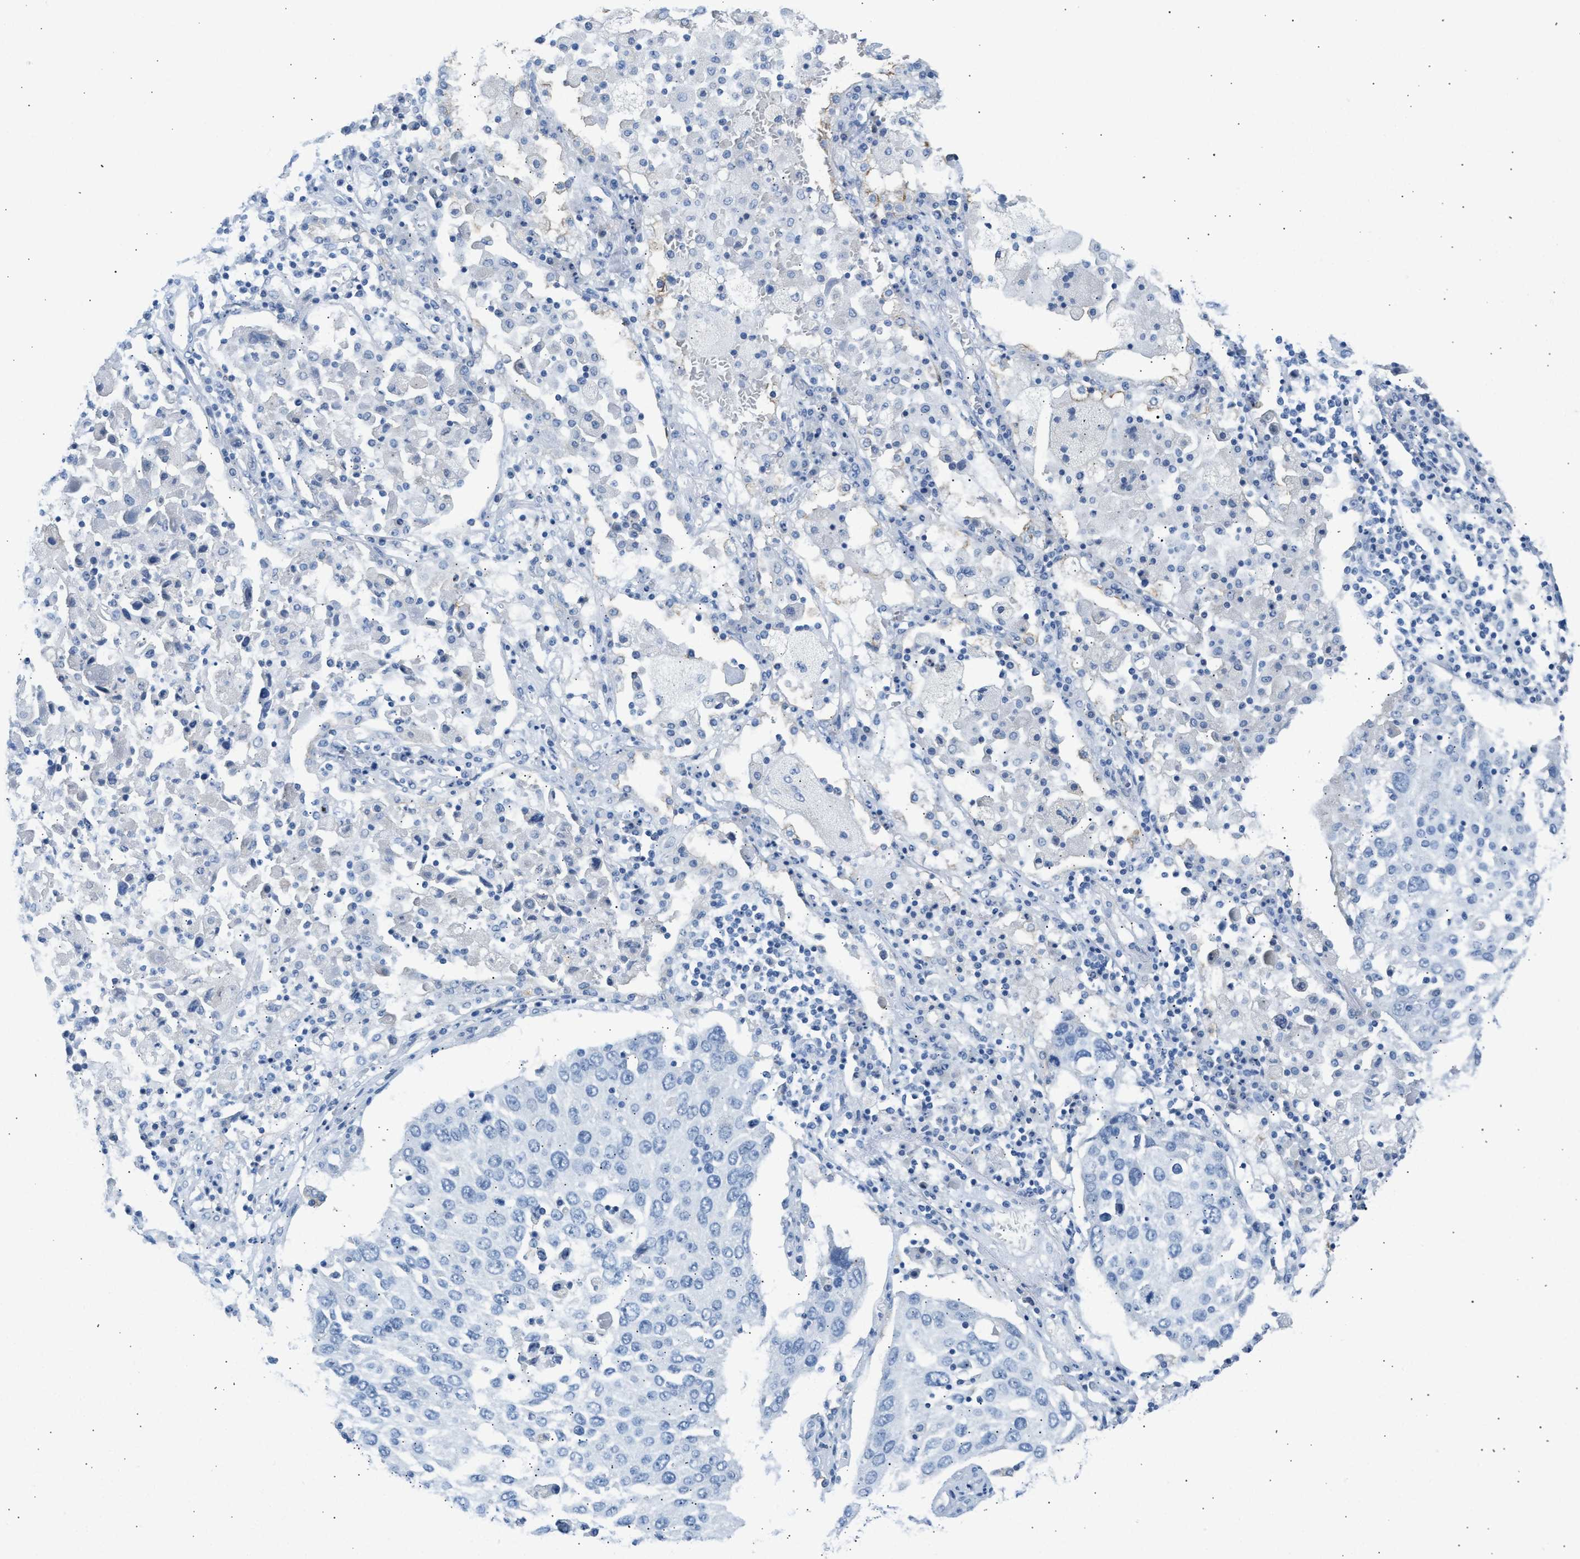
{"staining": {"intensity": "negative", "quantity": "none", "location": "none"}, "tissue": "lung cancer", "cell_type": "Tumor cells", "image_type": "cancer", "snomed": [{"axis": "morphology", "description": "Squamous cell carcinoma, NOS"}, {"axis": "topography", "description": "Lung"}], "caption": "A histopathology image of human lung cancer (squamous cell carcinoma) is negative for staining in tumor cells. (DAB immunohistochemistry, high magnification).", "gene": "ERBB2", "patient": {"sex": "male", "age": 65}}